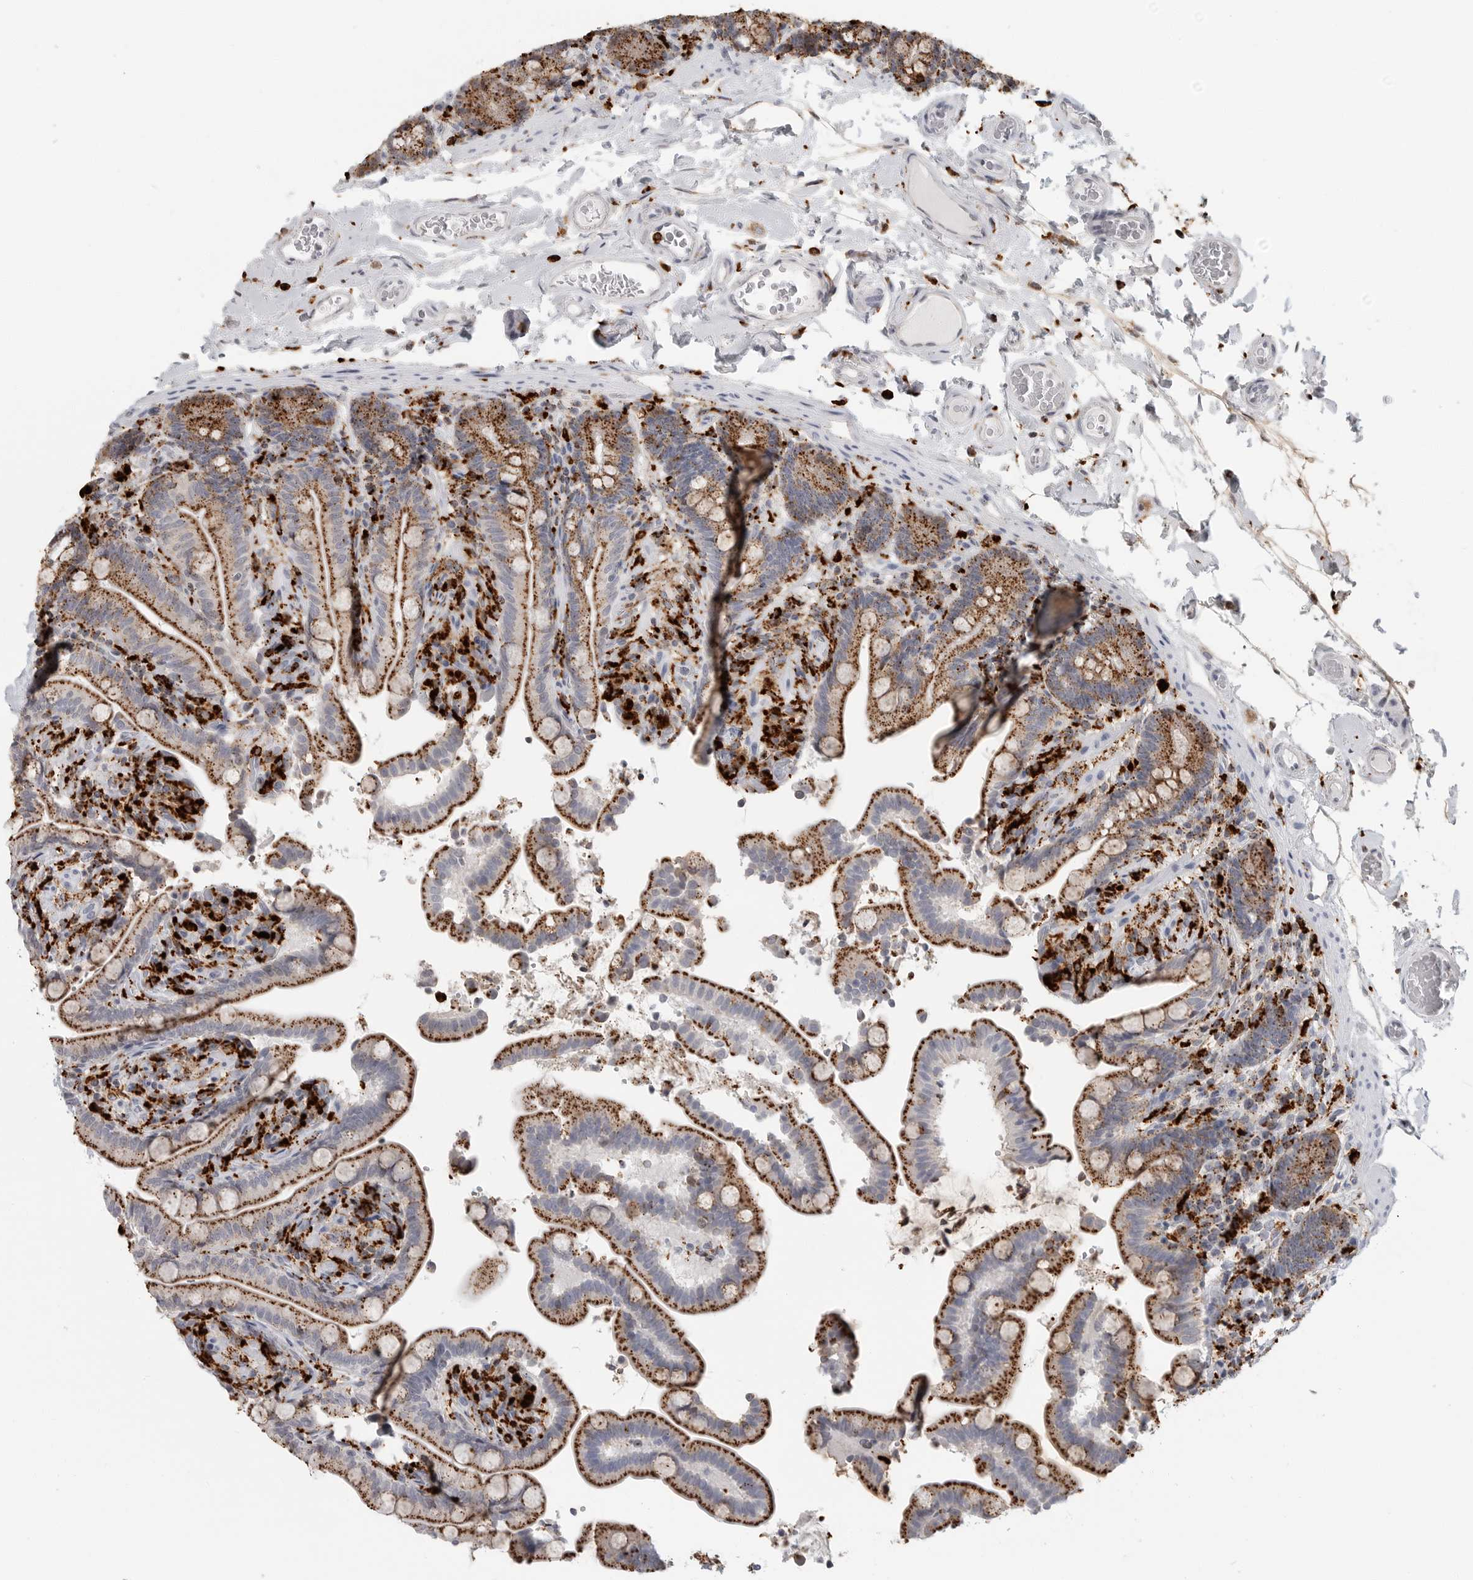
{"staining": {"intensity": "negative", "quantity": "none", "location": "none"}, "tissue": "colon", "cell_type": "Endothelial cells", "image_type": "normal", "snomed": [{"axis": "morphology", "description": "Normal tissue, NOS"}, {"axis": "topography", "description": "Smooth muscle"}, {"axis": "topography", "description": "Colon"}], "caption": "This image is of unremarkable colon stained with immunohistochemistry (IHC) to label a protein in brown with the nuclei are counter-stained blue. There is no positivity in endothelial cells.", "gene": "IFI30", "patient": {"sex": "male", "age": 73}}